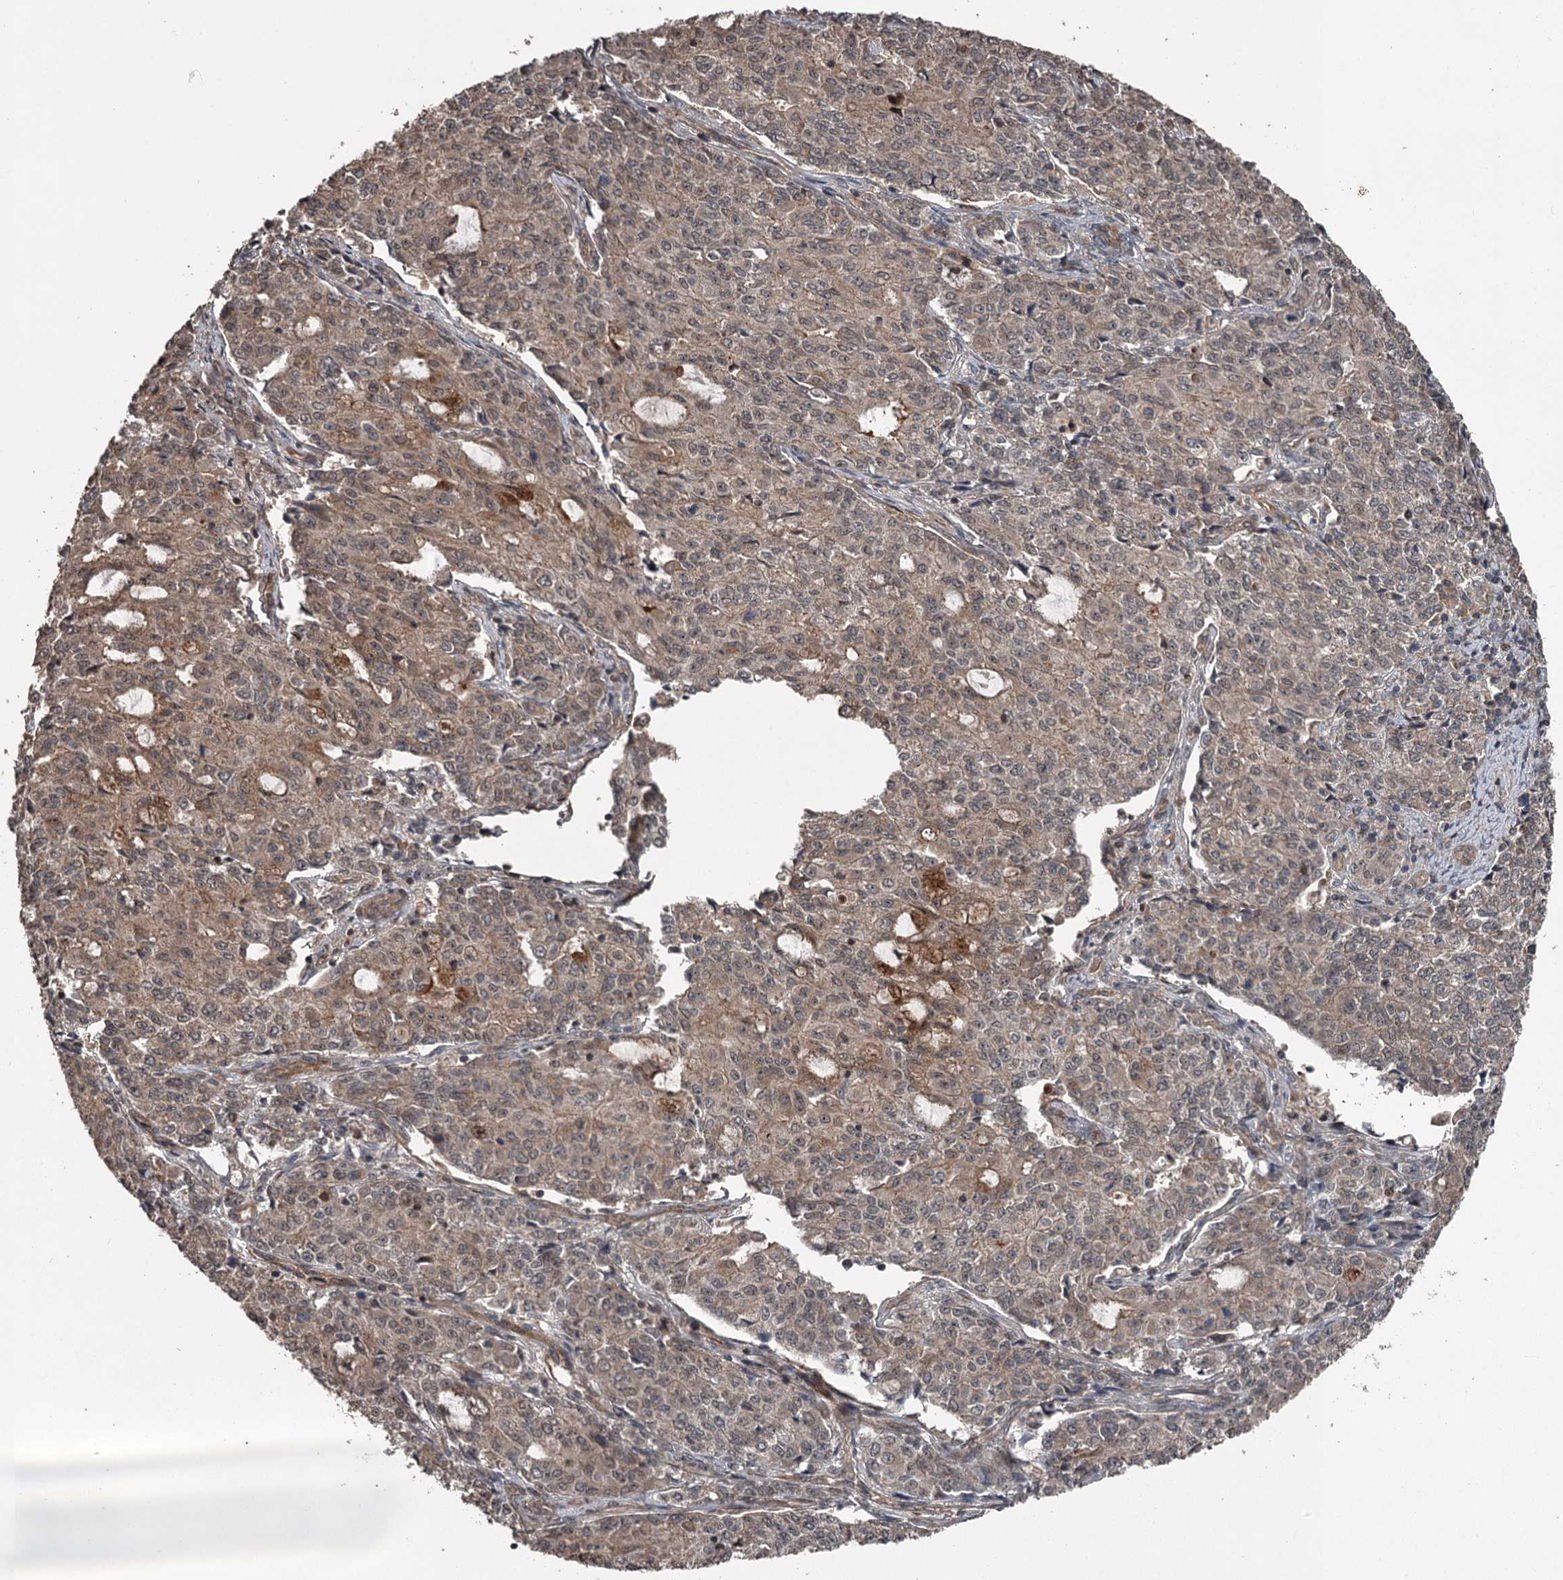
{"staining": {"intensity": "moderate", "quantity": ">75%", "location": "cytoplasmic/membranous"}, "tissue": "endometrial cancer", "cell_type": "Tumor cells", "image_type": "cancer", "snomed": [{"axis": "morphology", "description": "Adenocarcinoma, NOS"}, {"axis": "topography", "description": "Endometrium"}], "caption": "Human adenocarcinoma (endometrial) stained for a protein (brown) demonstrates moderate cytoplasmic/membranous positive staining in approximately >75% of tumor cells.", "gene": "RAB21", "patient": {"sex": "female", "age": 50}}